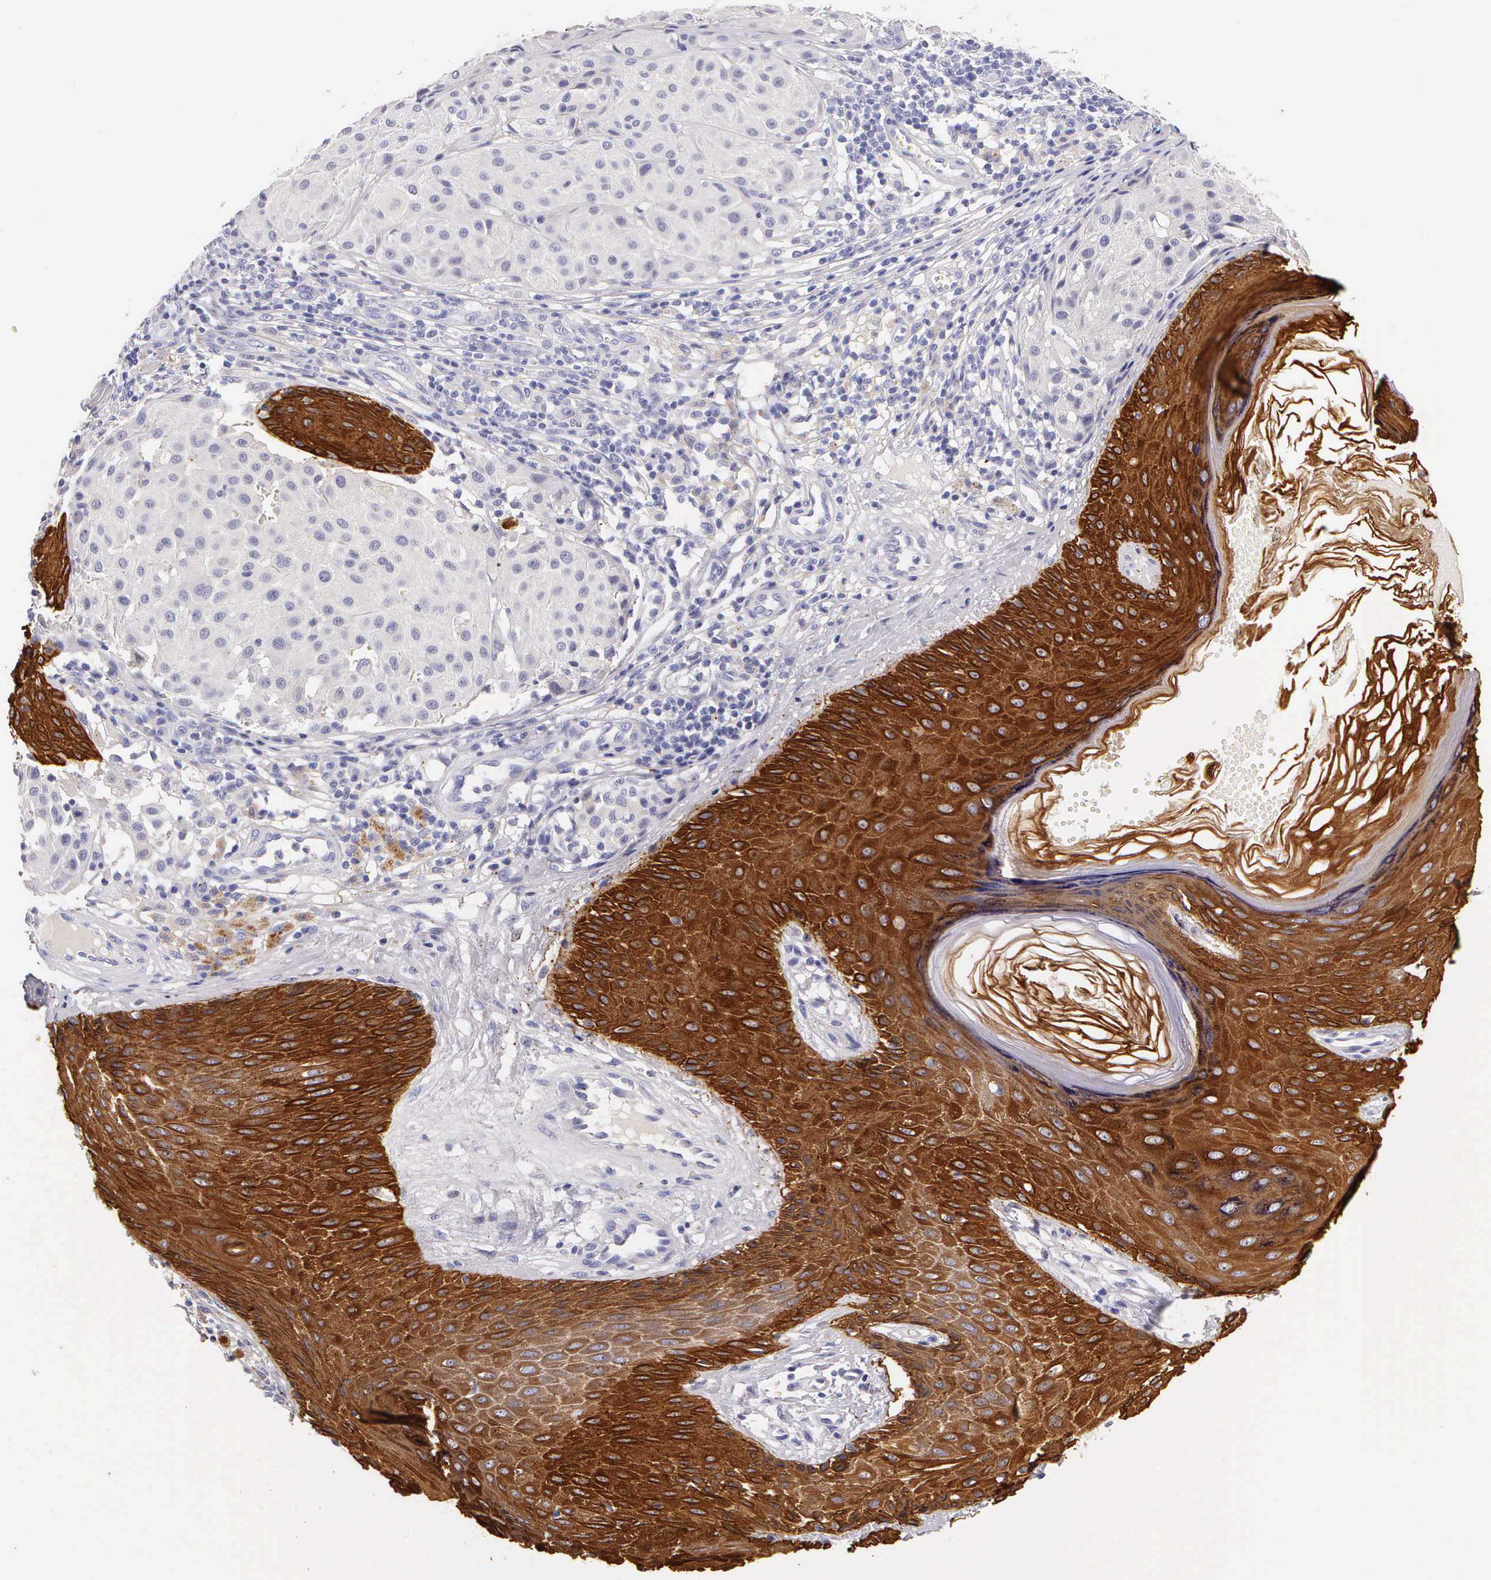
{"staining": {"intensity": "negative", "quantity": "none", "location": "none"}, "tissue": "melanoma", "cell_type": "Tumor cells", "image_type": "cancer", "snomed": [{"axis": "morphology", "description": "Malignant melanoma, NOS"}, {"axis": "topography", "description": "Skin"}], "caption": "This image is of malignant melanoma stained with IHC to label a protein in brown with the nuclei are counter-stained blue. There is no expression in tumor cells.", "gene": "KRT17", "patient": {"sex": "male", "age": 36}}